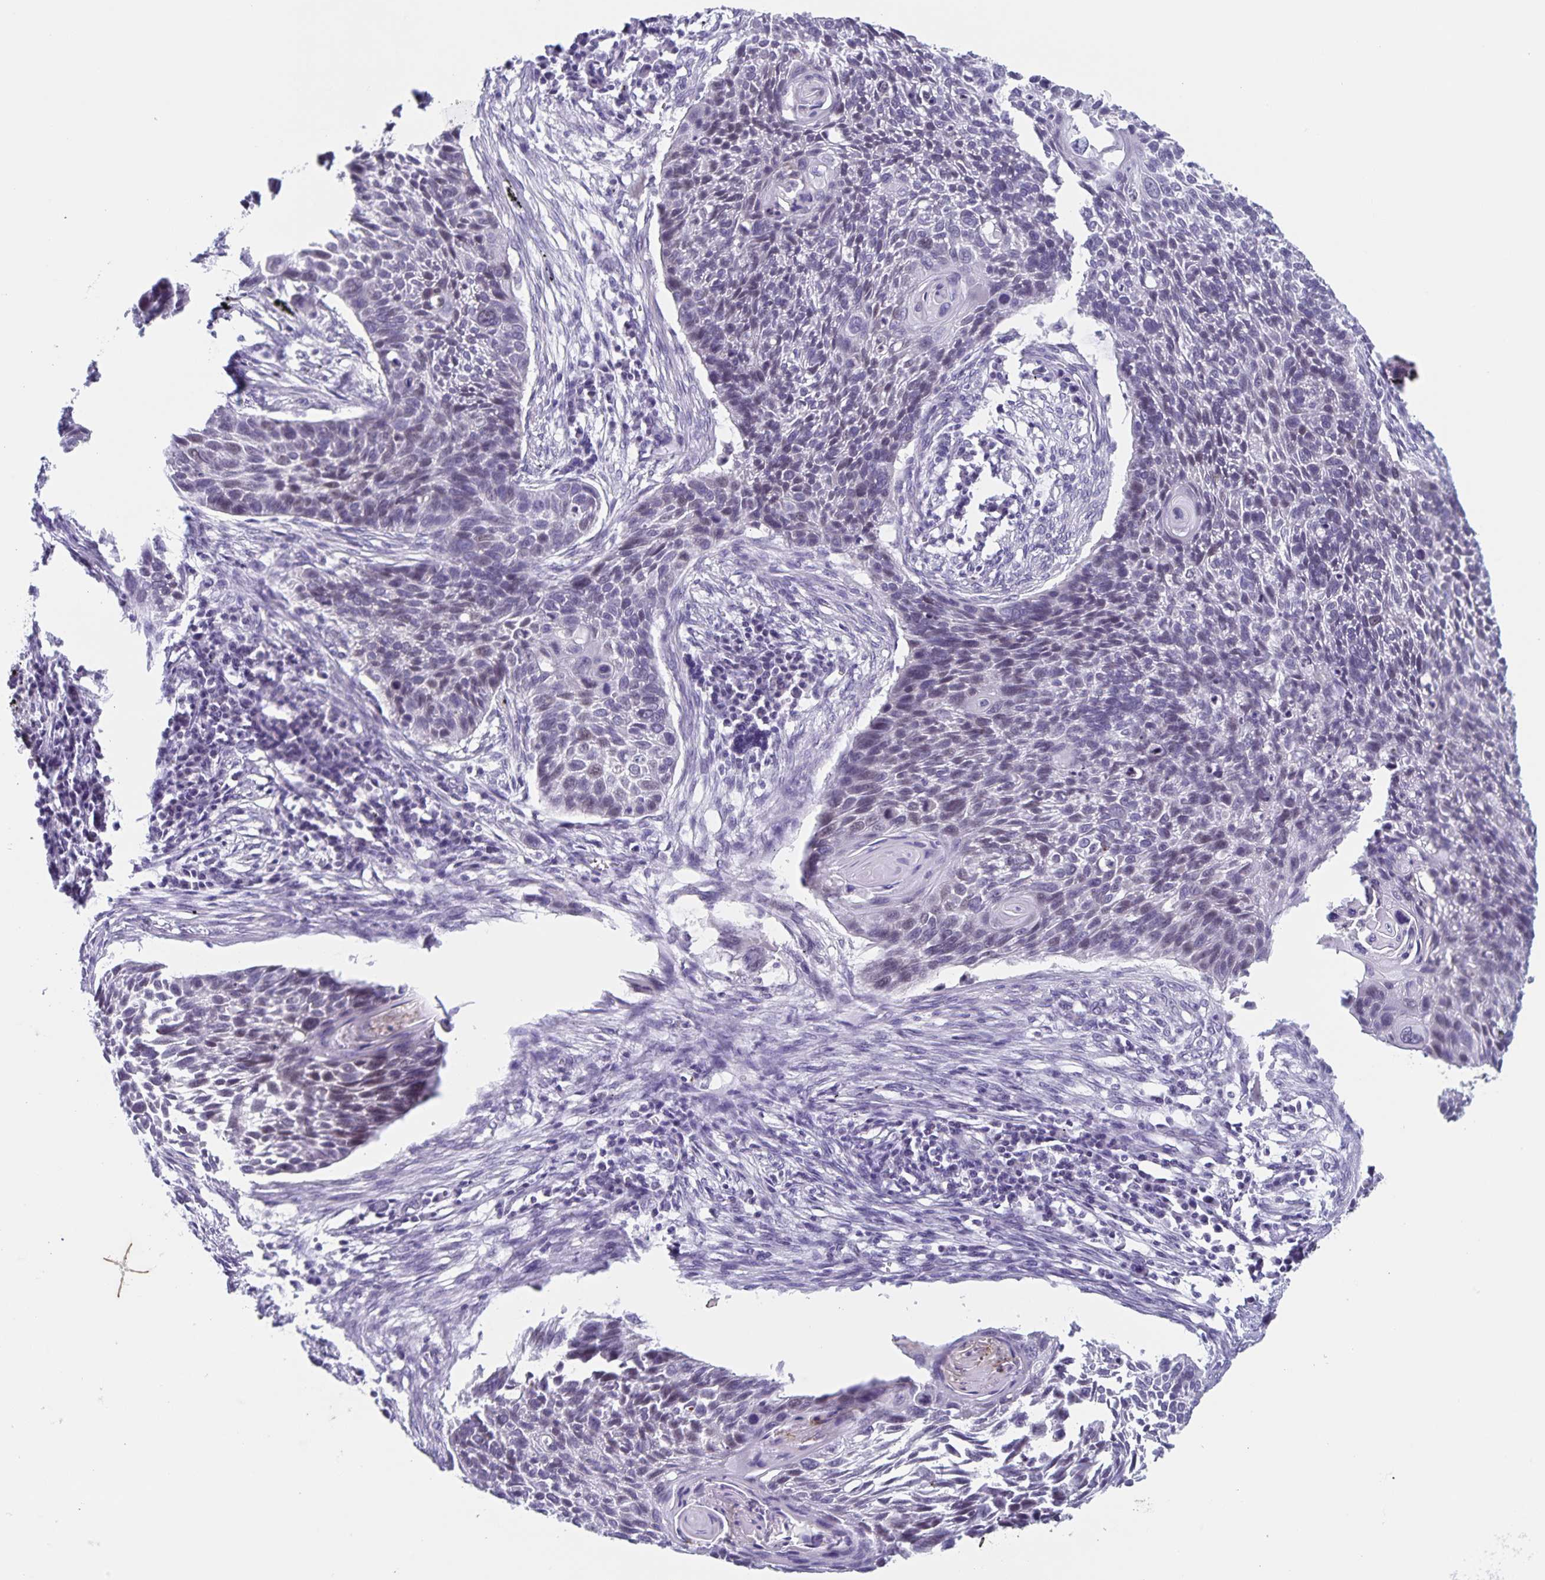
{"staining": {"intensity": "negative", "quantity": "none", "location": "none"}, "tissue": "lung cancer", "cell_type": "Tumor cells", "image_type": "cancer", "snomed": [{"axis": "morphology", "description": "Squamous cell carcinoma, NOS"}, {"axis": "topography", "description": "Lung"}], "caption": "A high-resolution micrograph shows immunohistochemistry (IHC) staining of squamous cell carcinoma (lung), which exhibits no significant expression in tumor cells.", "gene": "LCE6A", "patient": {"sex": "male", "age": 78}}